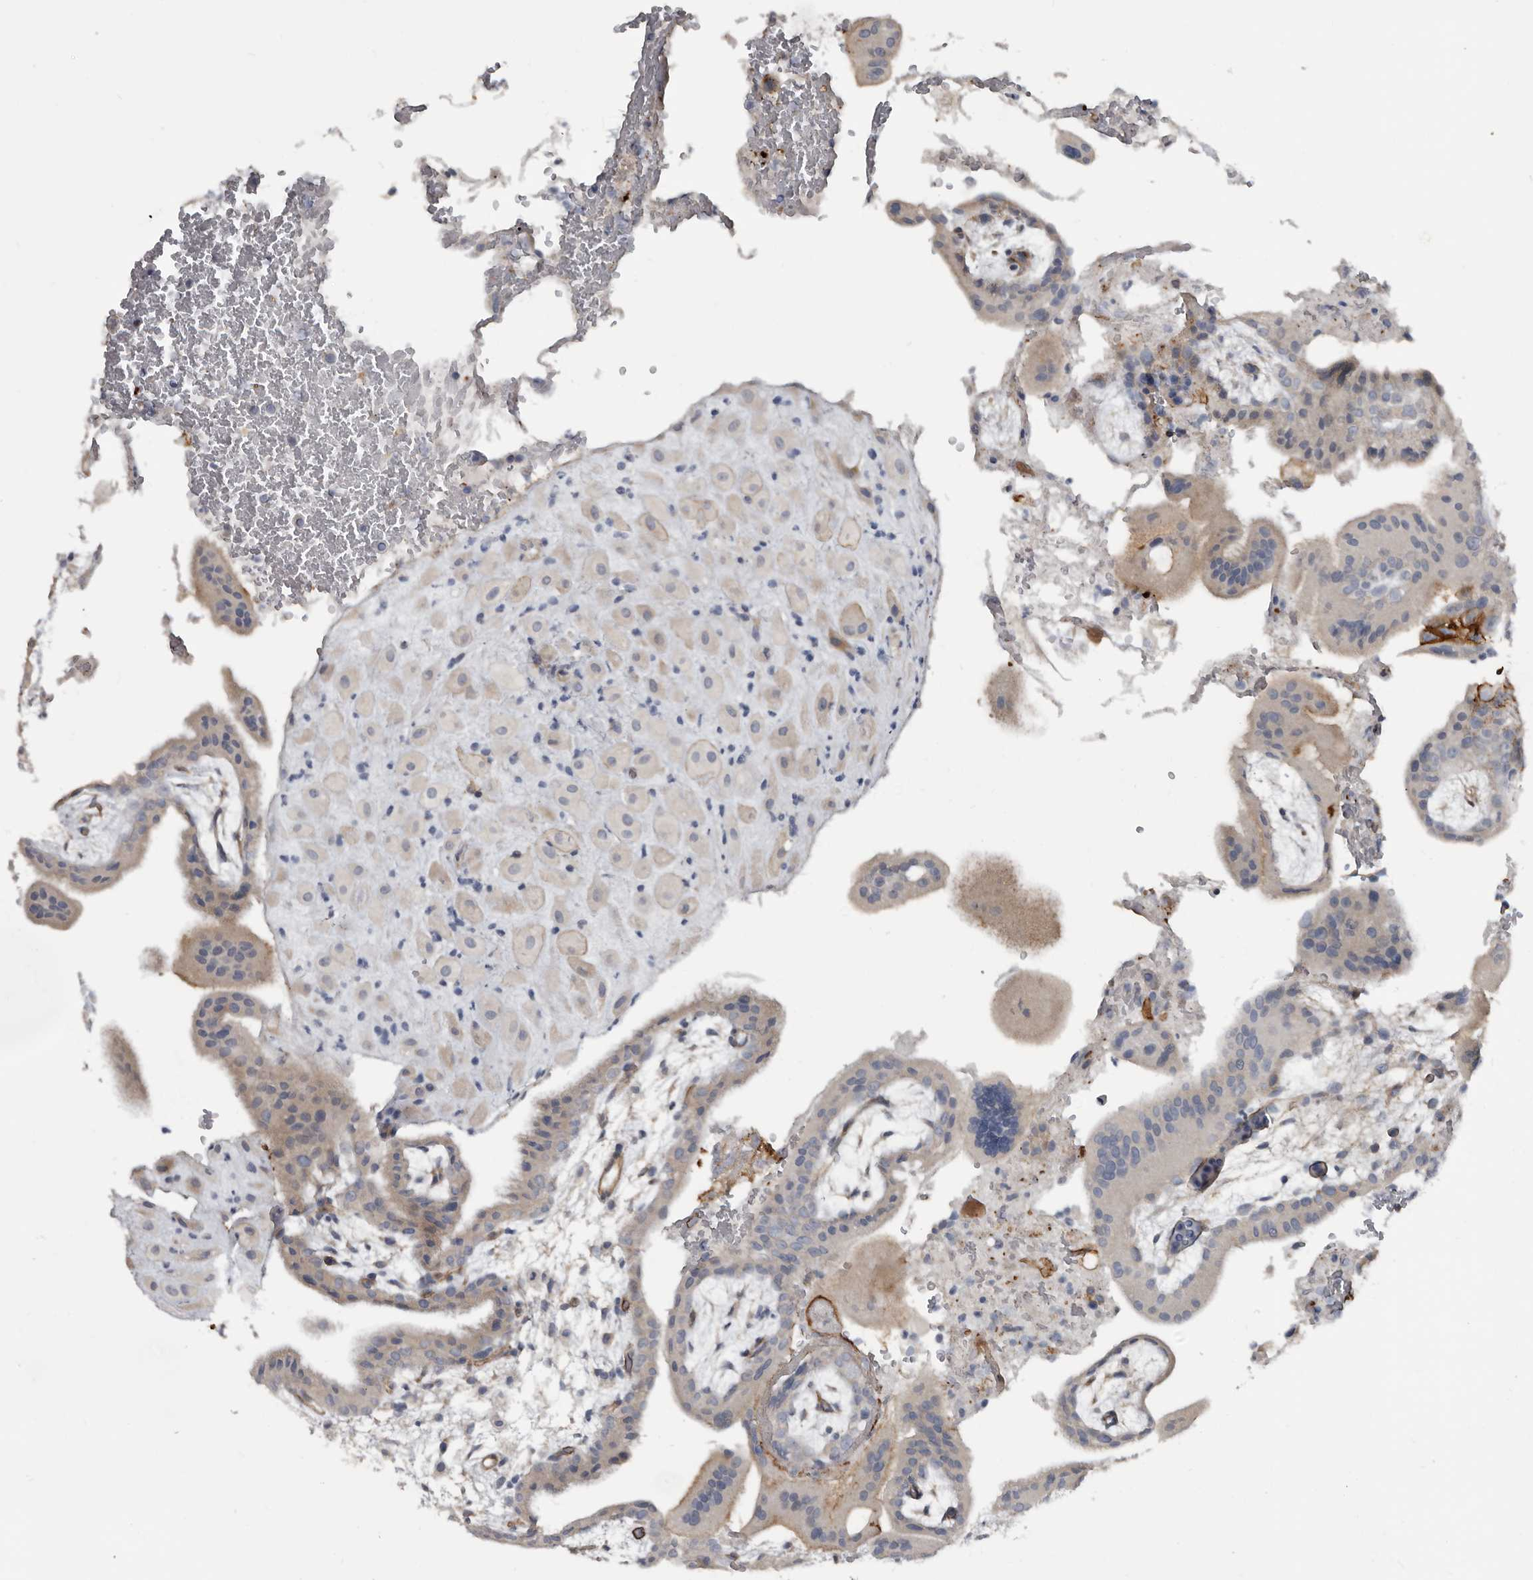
{"staining": {"intensity": "moderate", "quantity": "25%-75%", "location": "cytoplasmic/membranous"}, "tissue": "placenta", "cell_type": "Decidual cells", "image_type": "normal", "snomed": [{"axis": "morphology", "description": "Normal tissue, NOS"}, {"axis": "topography", "description": "Placenta"}], "caption": "A histopathology image showing moderate cytoplasmic/membranous staining in about 25%-75% of decidual cells in unremarkable placenta, as visualized by brown immunohistochemical staining.", "gene": "ZNF114", "patient": {"sex": "female", "age": 35}}